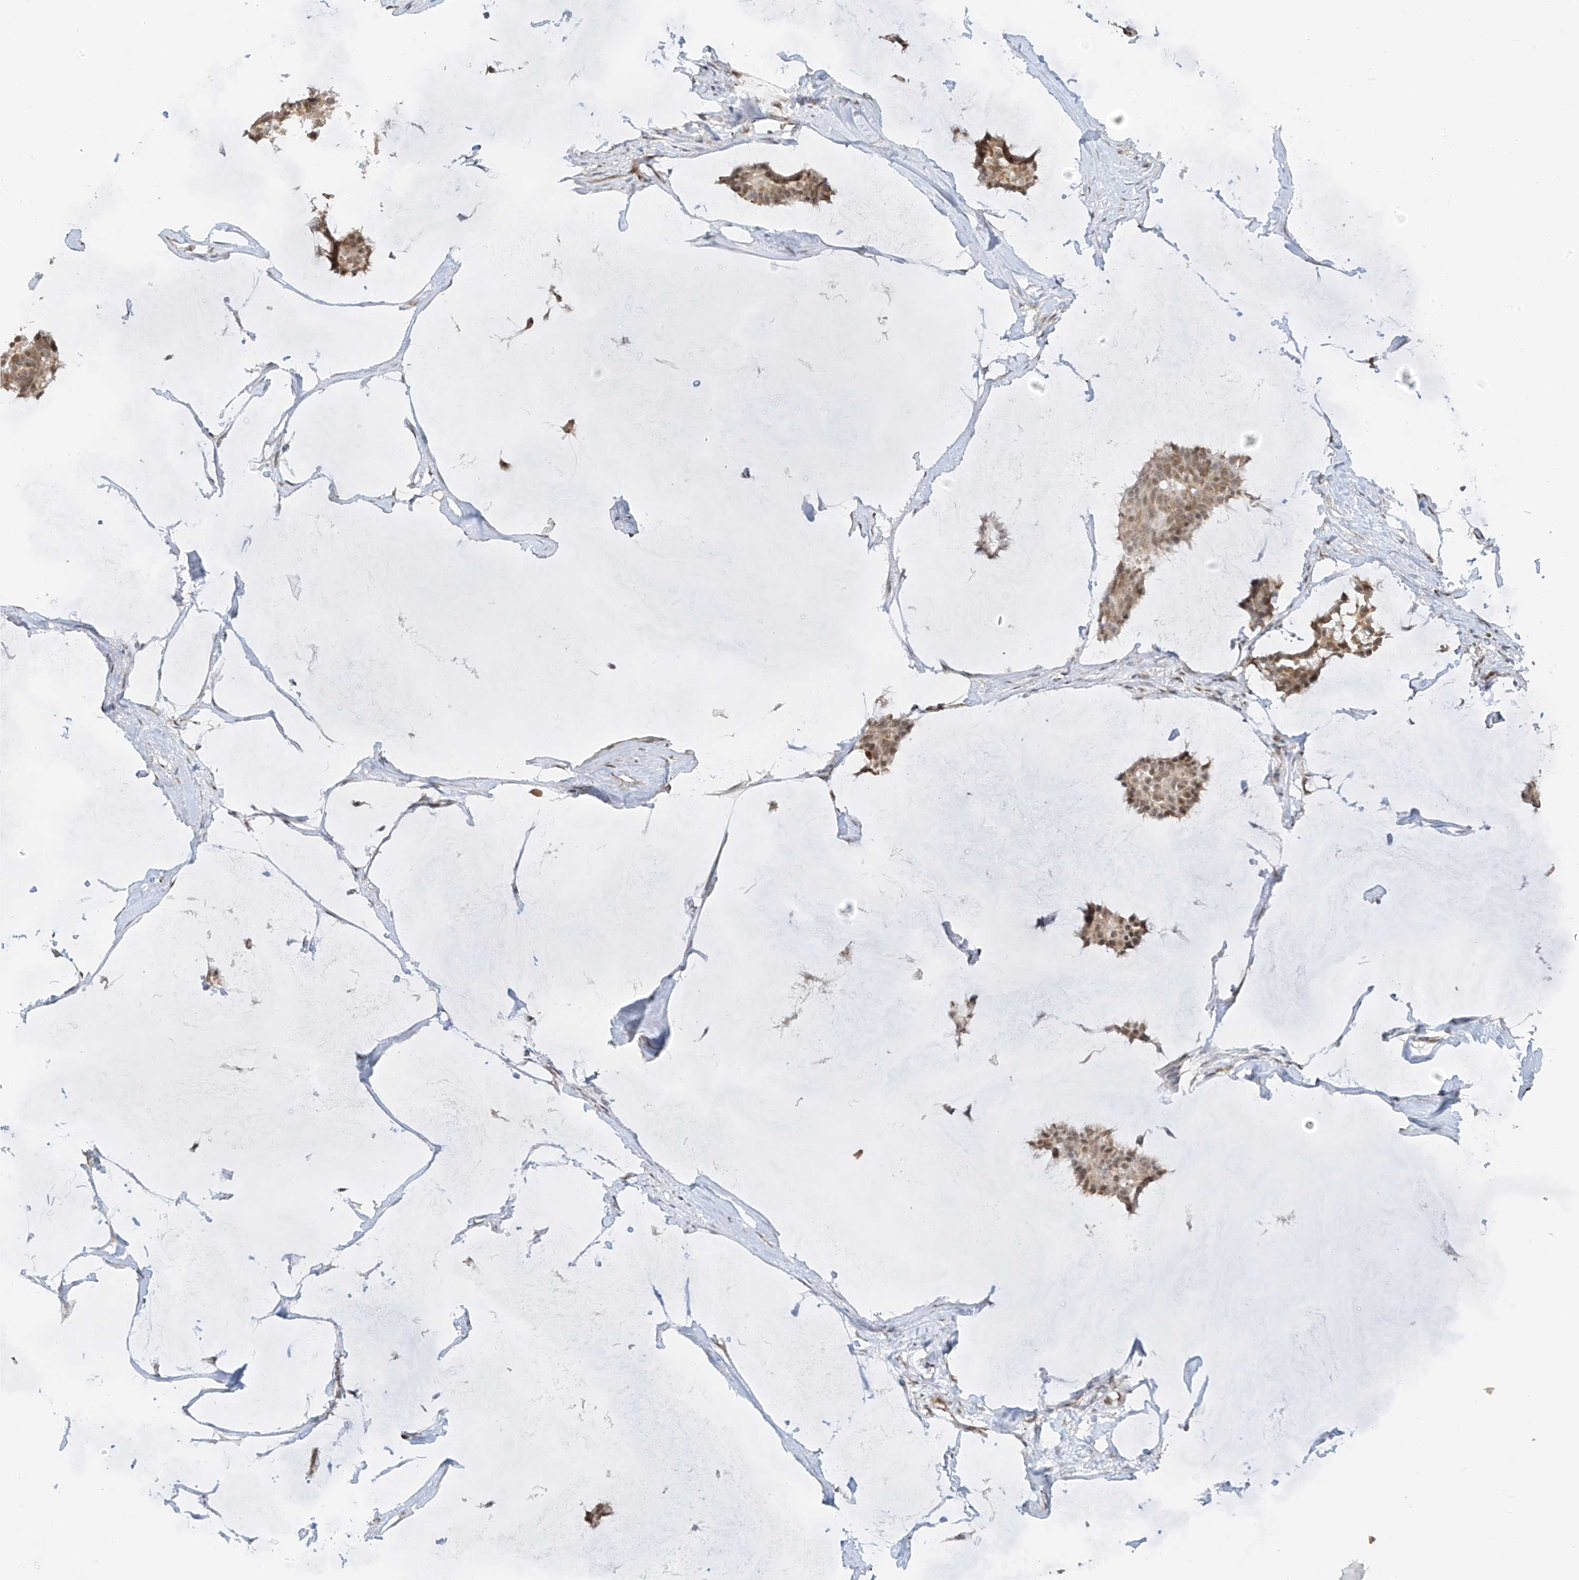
{"staining": {"intensity": "moderate", "quantity": ">75%", "location": "nuclear"}, "tissue": "breast cancer", "cell_type": "Tumor cells", "image_type": "cancer", "snomed": [{"axis": "morphology", "description": "Duct carcinoma"}, {"axis": "topography", "description": "Breast"}], "caption": "The photomicrograph reveals staining of breast cancer (intraductal carcinoma), revealing moderate nuclear protein staining (brown color) within tumor cells.", "gene": "ZMYM2", "patient": {"sex": "female", "age": 93}}